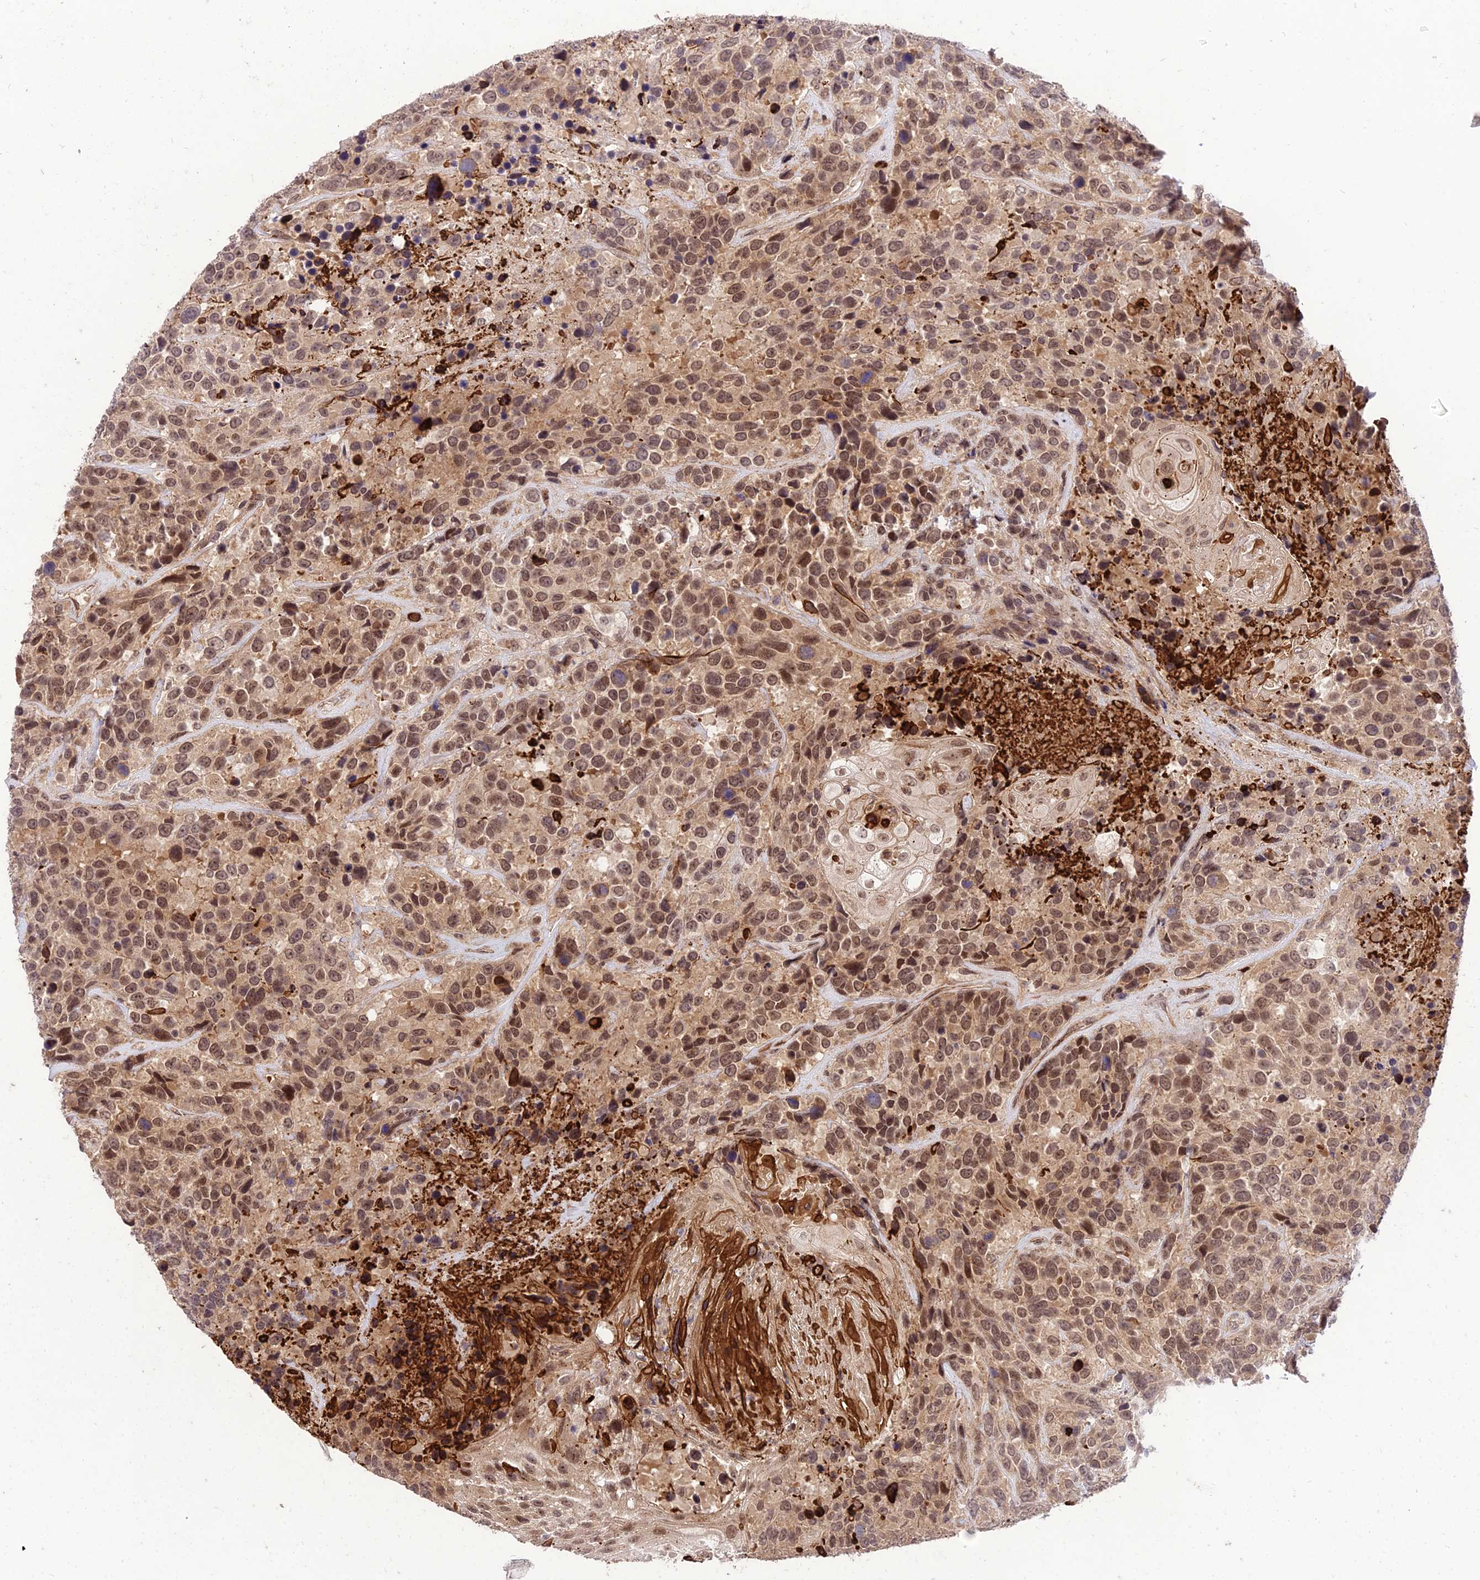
{"staining": {"intensity": "moderate", "quantity": ">75%", "location": "nuclear"}, "tissue": "urothelial cancer", "cell_type": "Tumor cells", "image_type": "cancer", "snomed": [{"axis": "morphology", "description": "Urothelial carcinoma, High grade"}, {"axis": "topography", "description": "Urinary bladder"}], "caption": "Urothelial carcinoma (high-grade) tissue displays moderate nuclear positivity in approximately >75% of tumor cells", "gene": "ZNF85", "patient": {"sex": "female", "age": 70}}